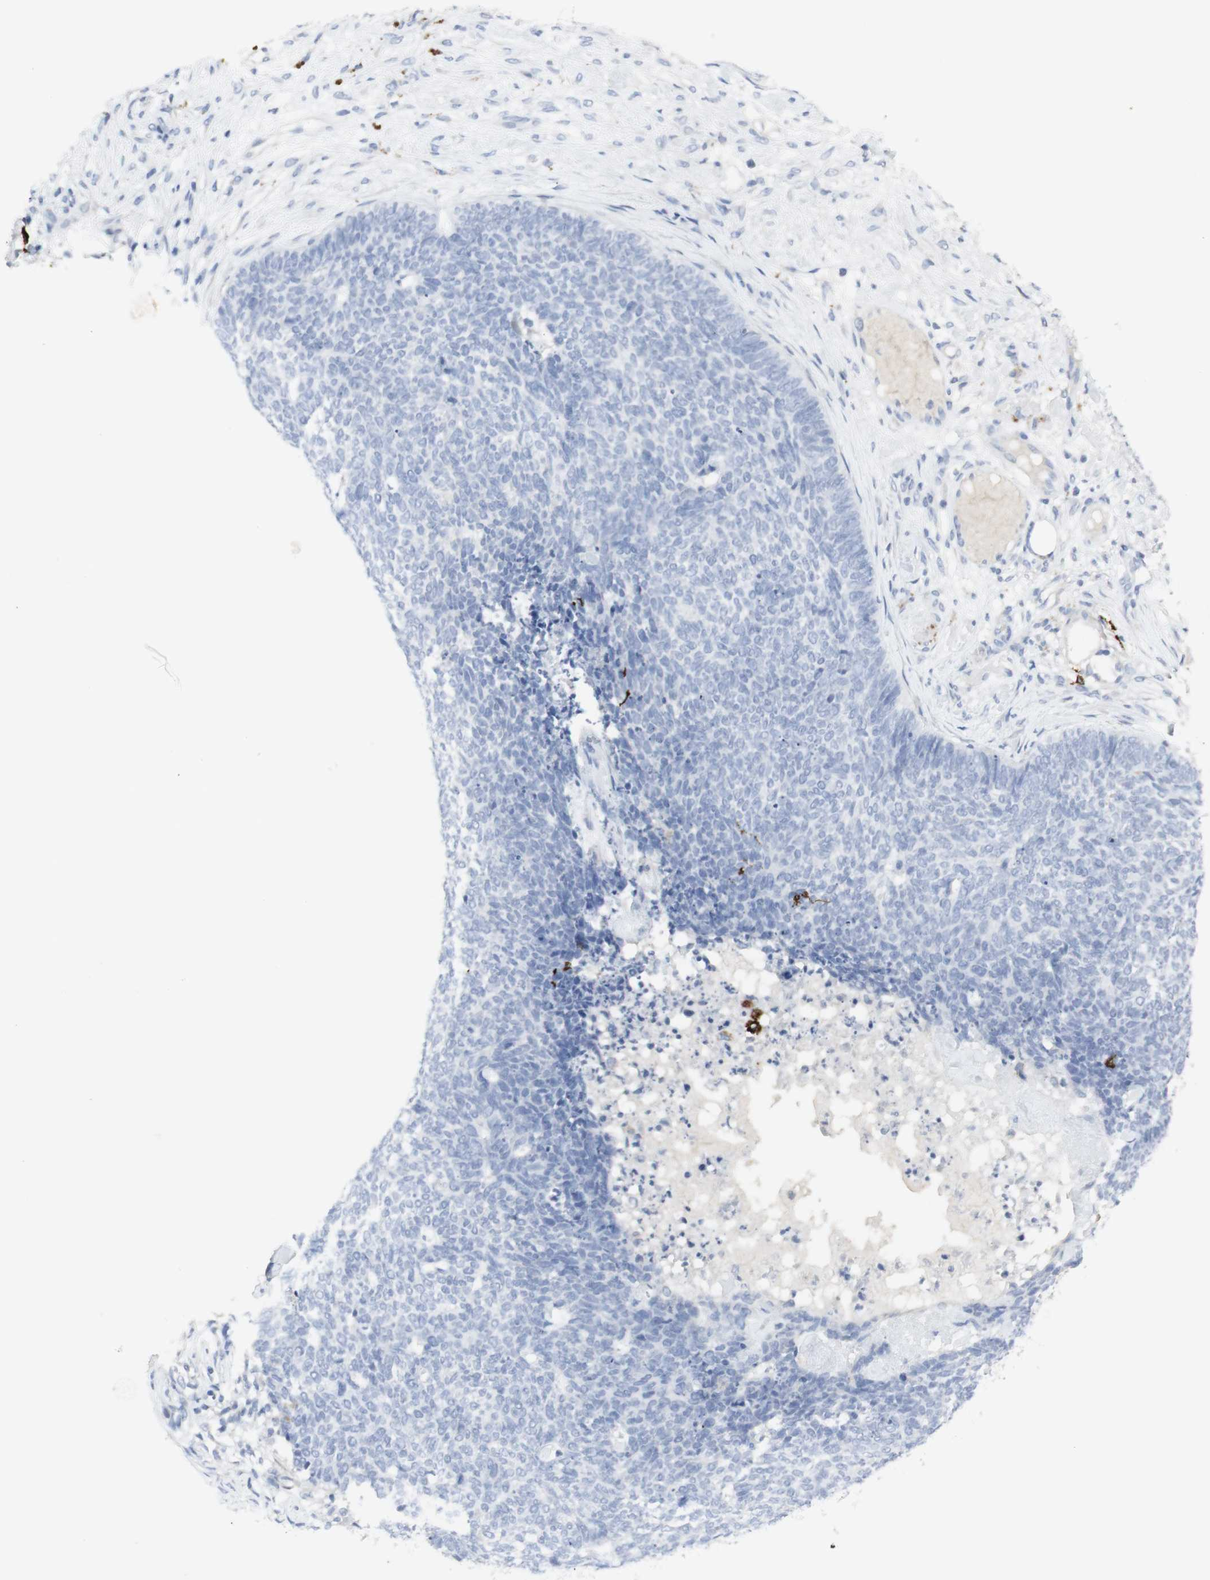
{"staining": {"intensity": "negative", "quantity": "none", "location": "none"}, "tissue": "skin cancer", "cell_type": "Tumor cells", "image_type": "cancer", "snomed": [{"axis": "morphology", "description": "Basal cell carcinoma"}, {"axis": "topography", "description": "Skin"}], "caption": "Immunohistochemical staining of skin basal cell carcinoma exhibits no significant expression in tumor cells.", "gene": "CD207", "patient": {"sex": "female", "age": 84}}